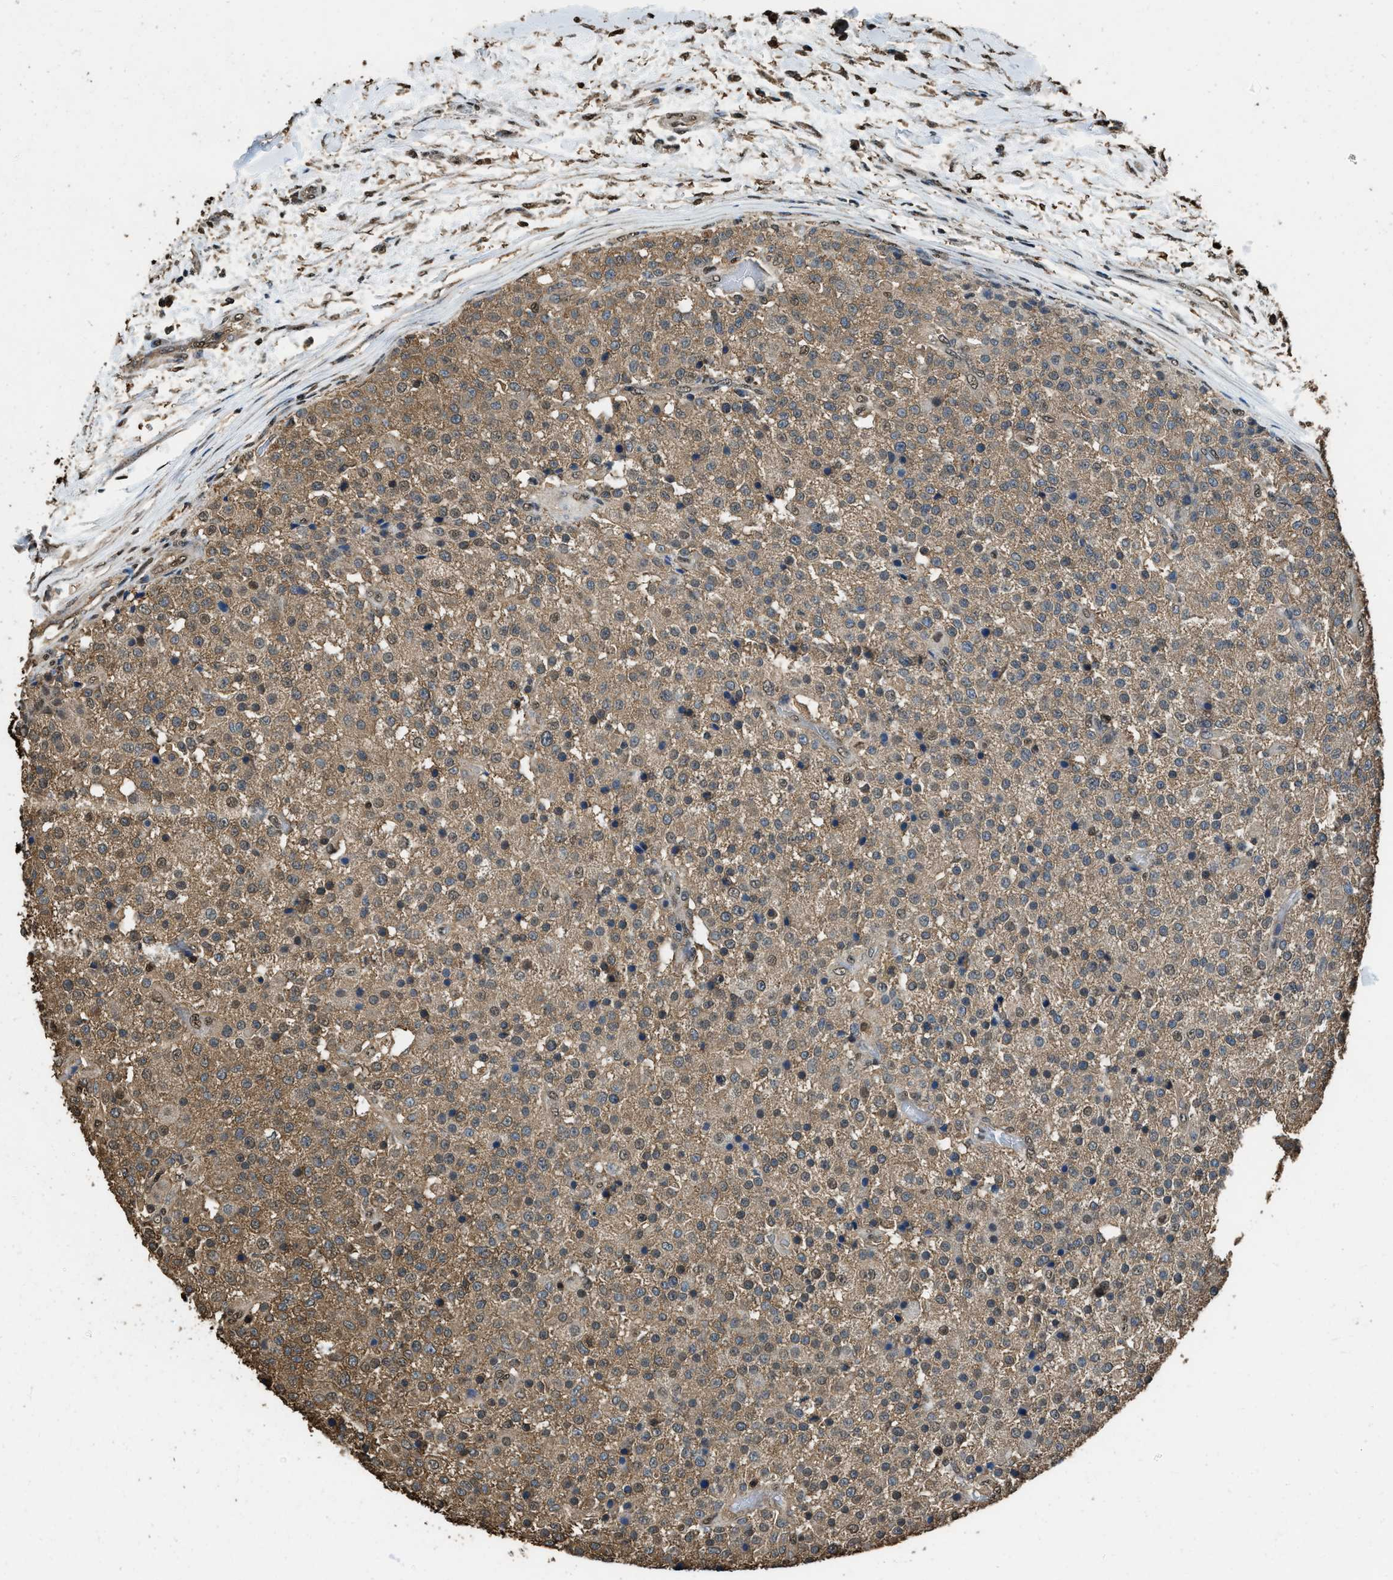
{"staining": {"intensity": "moderate", "quantity": ">75%", "location": "cytoplasmic/membranous"}, "tissue": "testis cancer", "cell_type": "Tumor cells", "image_type": "cancer", "snomed": [{"axis": "morphology", "description": "Seminoma, NOS"}, {"axis": "topography", "description": "Testis"}], "caption": "Testis cancer (seminoma) stained with IHC reveals moderate cytoplasmic/membranous positivity in approximately >75% of tumor cells.", "gene": "GAPDH", "patient": {"sex": "male", "age": 59}}